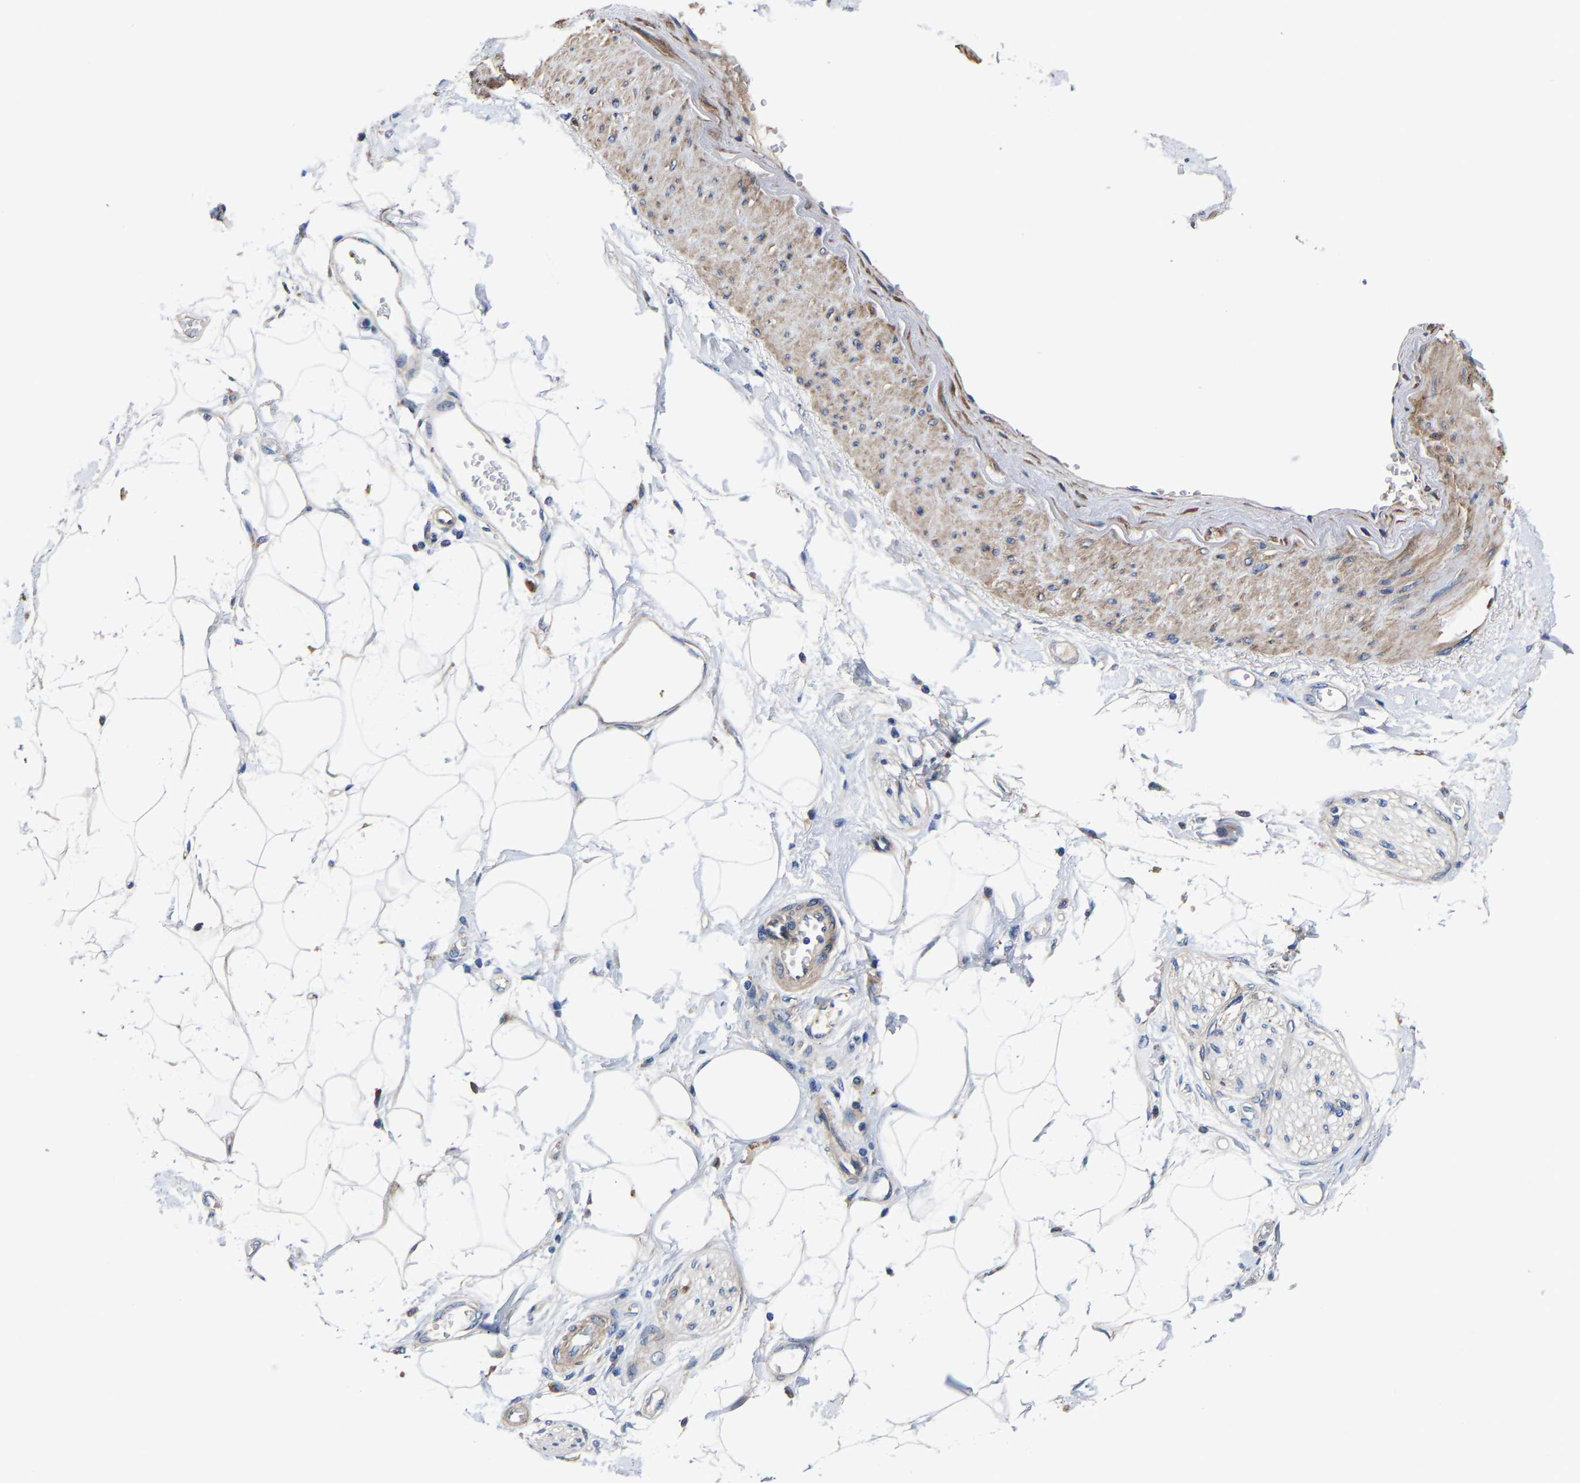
{"staining": {"intensity": "weak", "quantity": ">75%", "location": "cytoplasmic/membranous"}, "tissue": "adipose tissue", "cell_type": "Adipocytes", "image_type": "normal", "snomed": [{"axis": "morphology", "description": "Normal tissue, NOS"}, {"axis": "morphology", "description": "Adenocarcinoma, NOS"}, {"axis": "topography", "description": "Duodenum"}, {"axis": "topography", "description": "Peripheral nerve tissue"}], "caption": "An IHC image of normal tissue is shown. Protein staining in brown shows weak cytoplasmic/membranous positivity in adipose tissue within adipocytes.", "gene": "SLC12A2", "patient": {"sex": "female", "age": 60}}